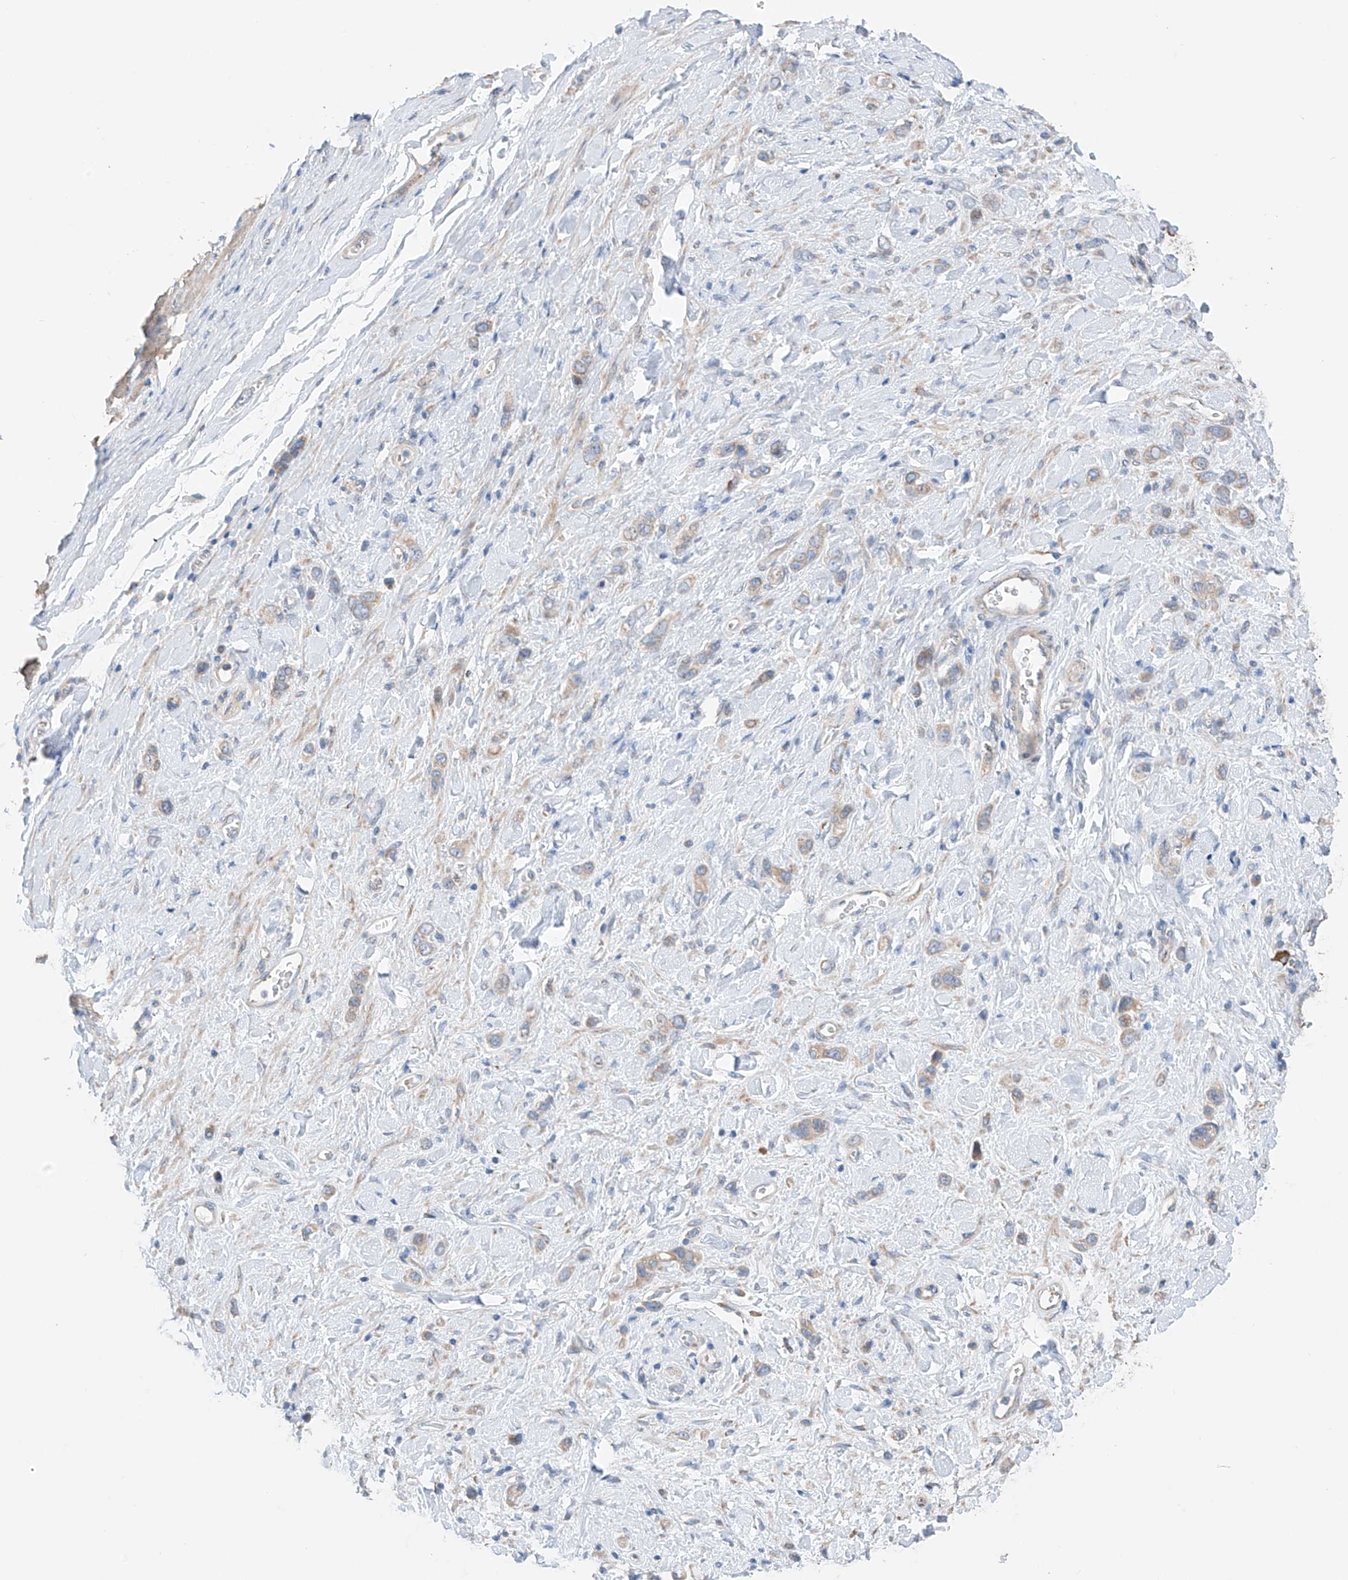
{"staining": {"intensity": "weak", "quantity": "<25%", "location": "cytoplasmic/membranous"}, "tissue": "stomach cancer", "cell_type": "Tumor cells", "image_type": "cancer", "snomed": [{"axis": "morphology", "description": "Adenocarcinoma, NOS"}, {"axis": "topography", "description": "Stomach"}], "caption": "This is an immunohistochemistry histopathology image of stomach adenocarcinoma. There is no staining in tumor cells.", "gene": "REC8", "patient": {"sex": "female", "age": 65}}